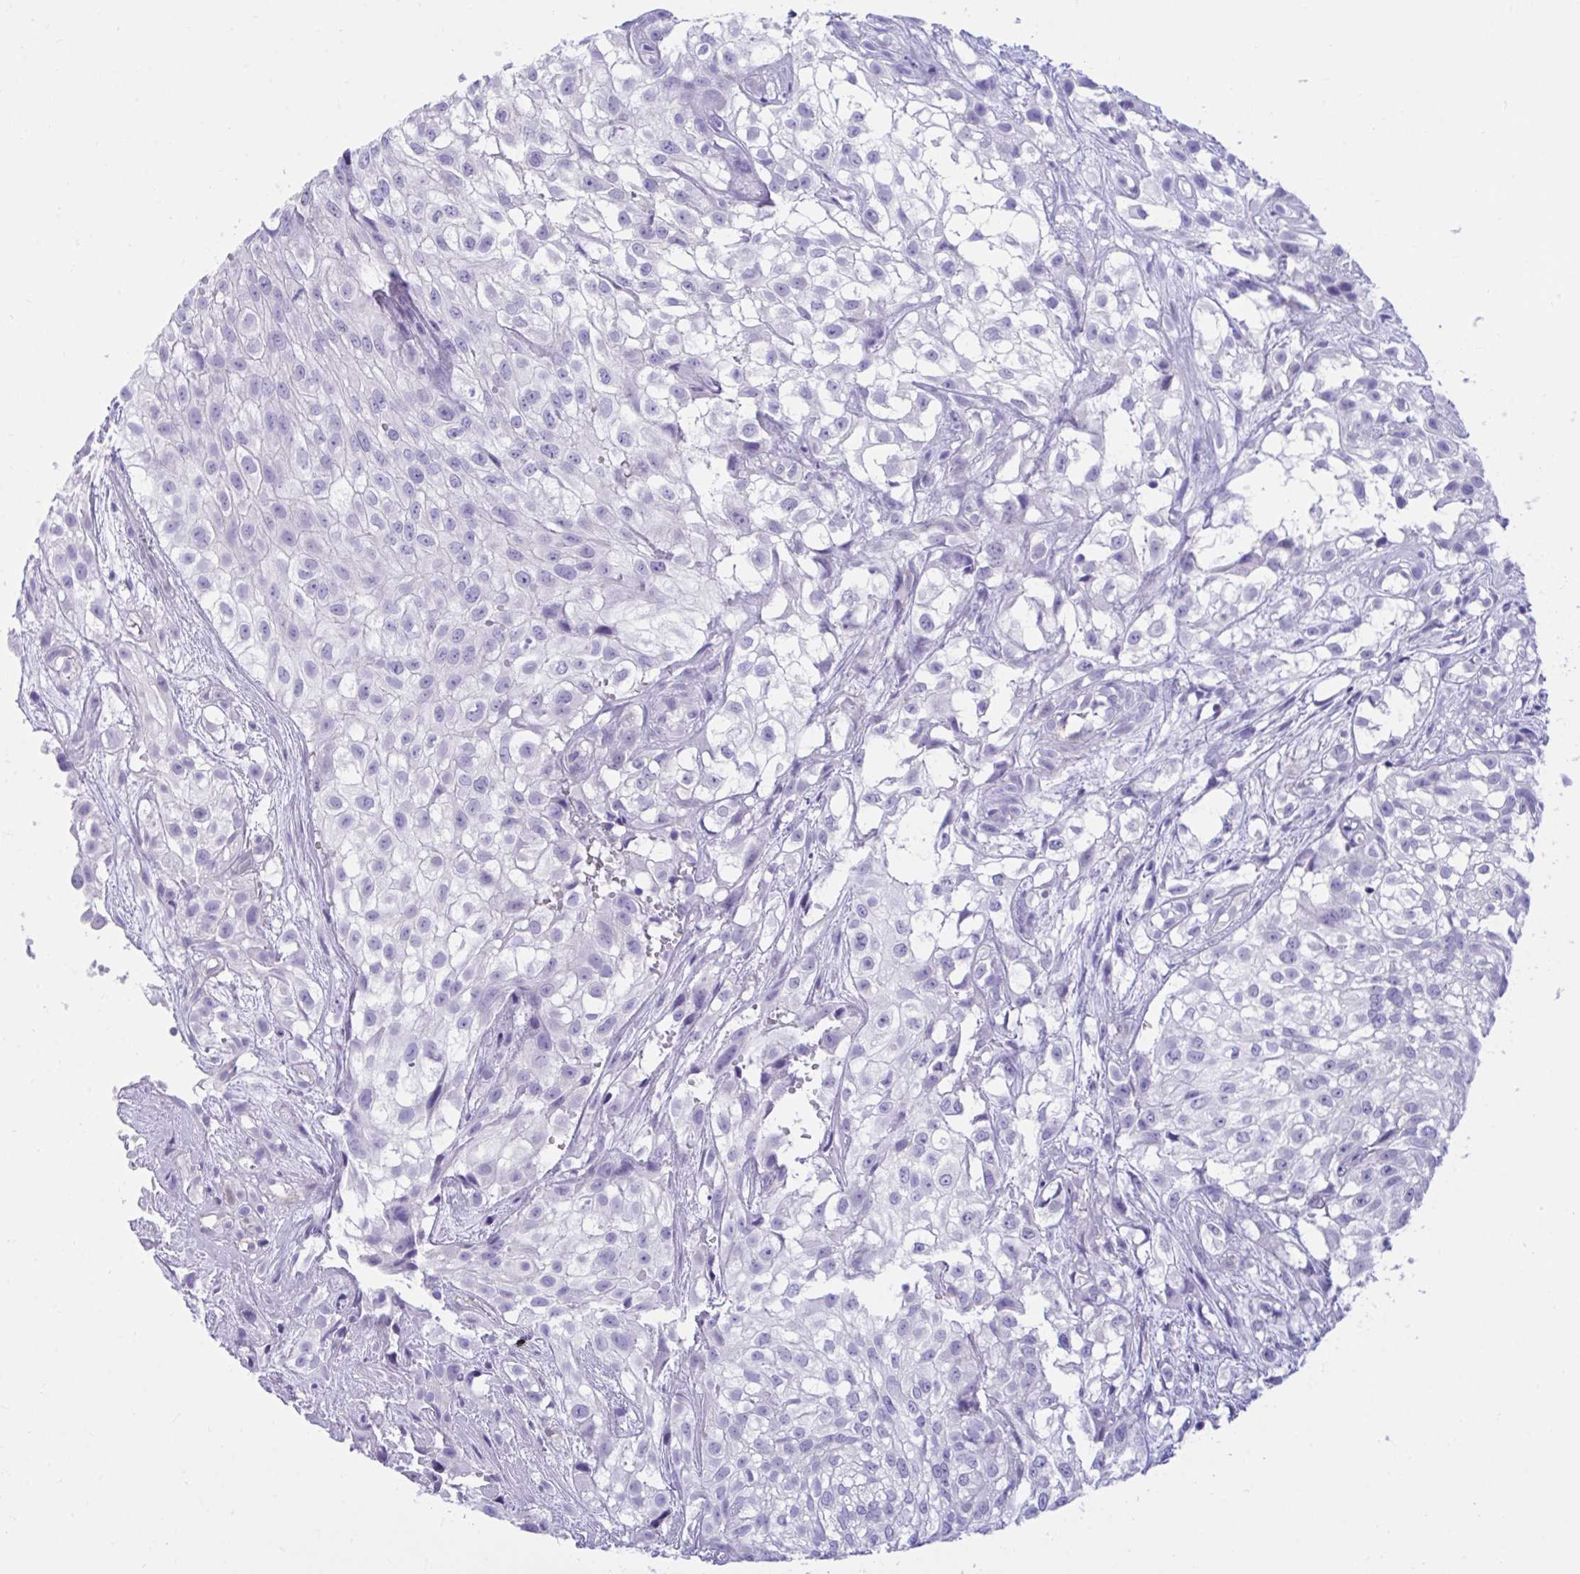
{"staining": {"intensity": "negative", "quantity": "none", "location": "none"}, "tissue": "urothelial cancer", "cell_type": "Tumor cells", "image_type": "cancer", "snomed": [{"axis": "morphology", "description": "Urothelial carcinoma, High grade"}, {"axis": "topography", "description": "Urinary bladder"}], "caption": "The image reveals no staining of tumor cells in urothelial cancer. Nuclei are stained in blue.", "gene": "PGM2L1", "patient": {"sex": "male", "age": 56}}